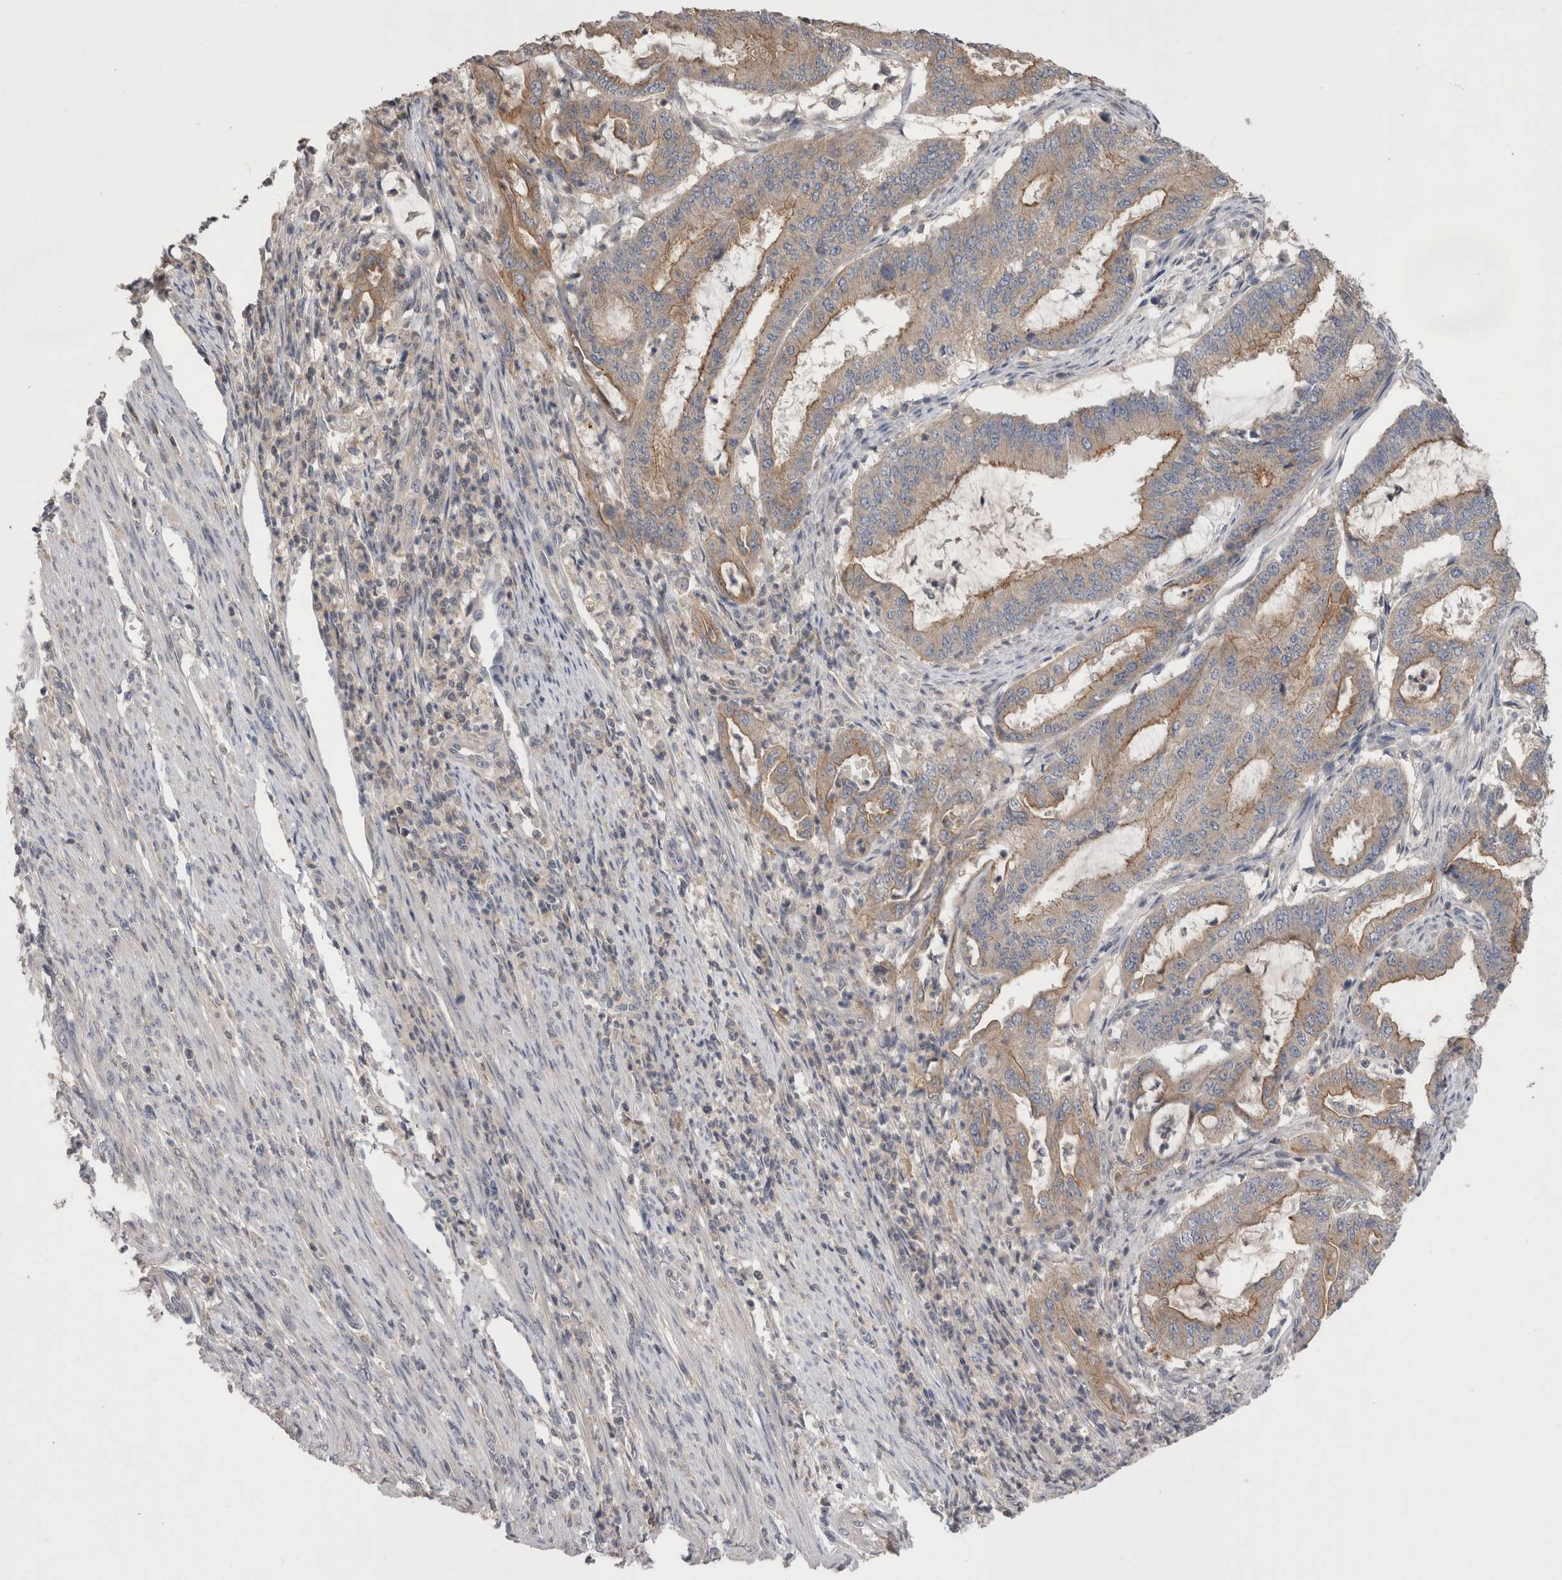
{"staining": {"intensity": "moderate", "quantity": ">75%", "location": "cytoplasmic/membranous"}, "tissue": "endometrial cancer", "cell_type": "Tumor cells", "image_type": "cancer", "snomed": [{"axis": "morphology", "description": "Adenocarcinoma, NOS"}, {"axis": "topography", "description": "Endometrium"}], "caption": "Endometrial cancer stained for a protein displays moderate cytoplasmic/membranous positivity in tumor cells. The protein of interest is stained brown, and the nuclei are stained in blue (DAB IHC with brightfield microscopy, high magnification).", "gene": "OTOR", "patient": {"sex": "female", "age": 51}}